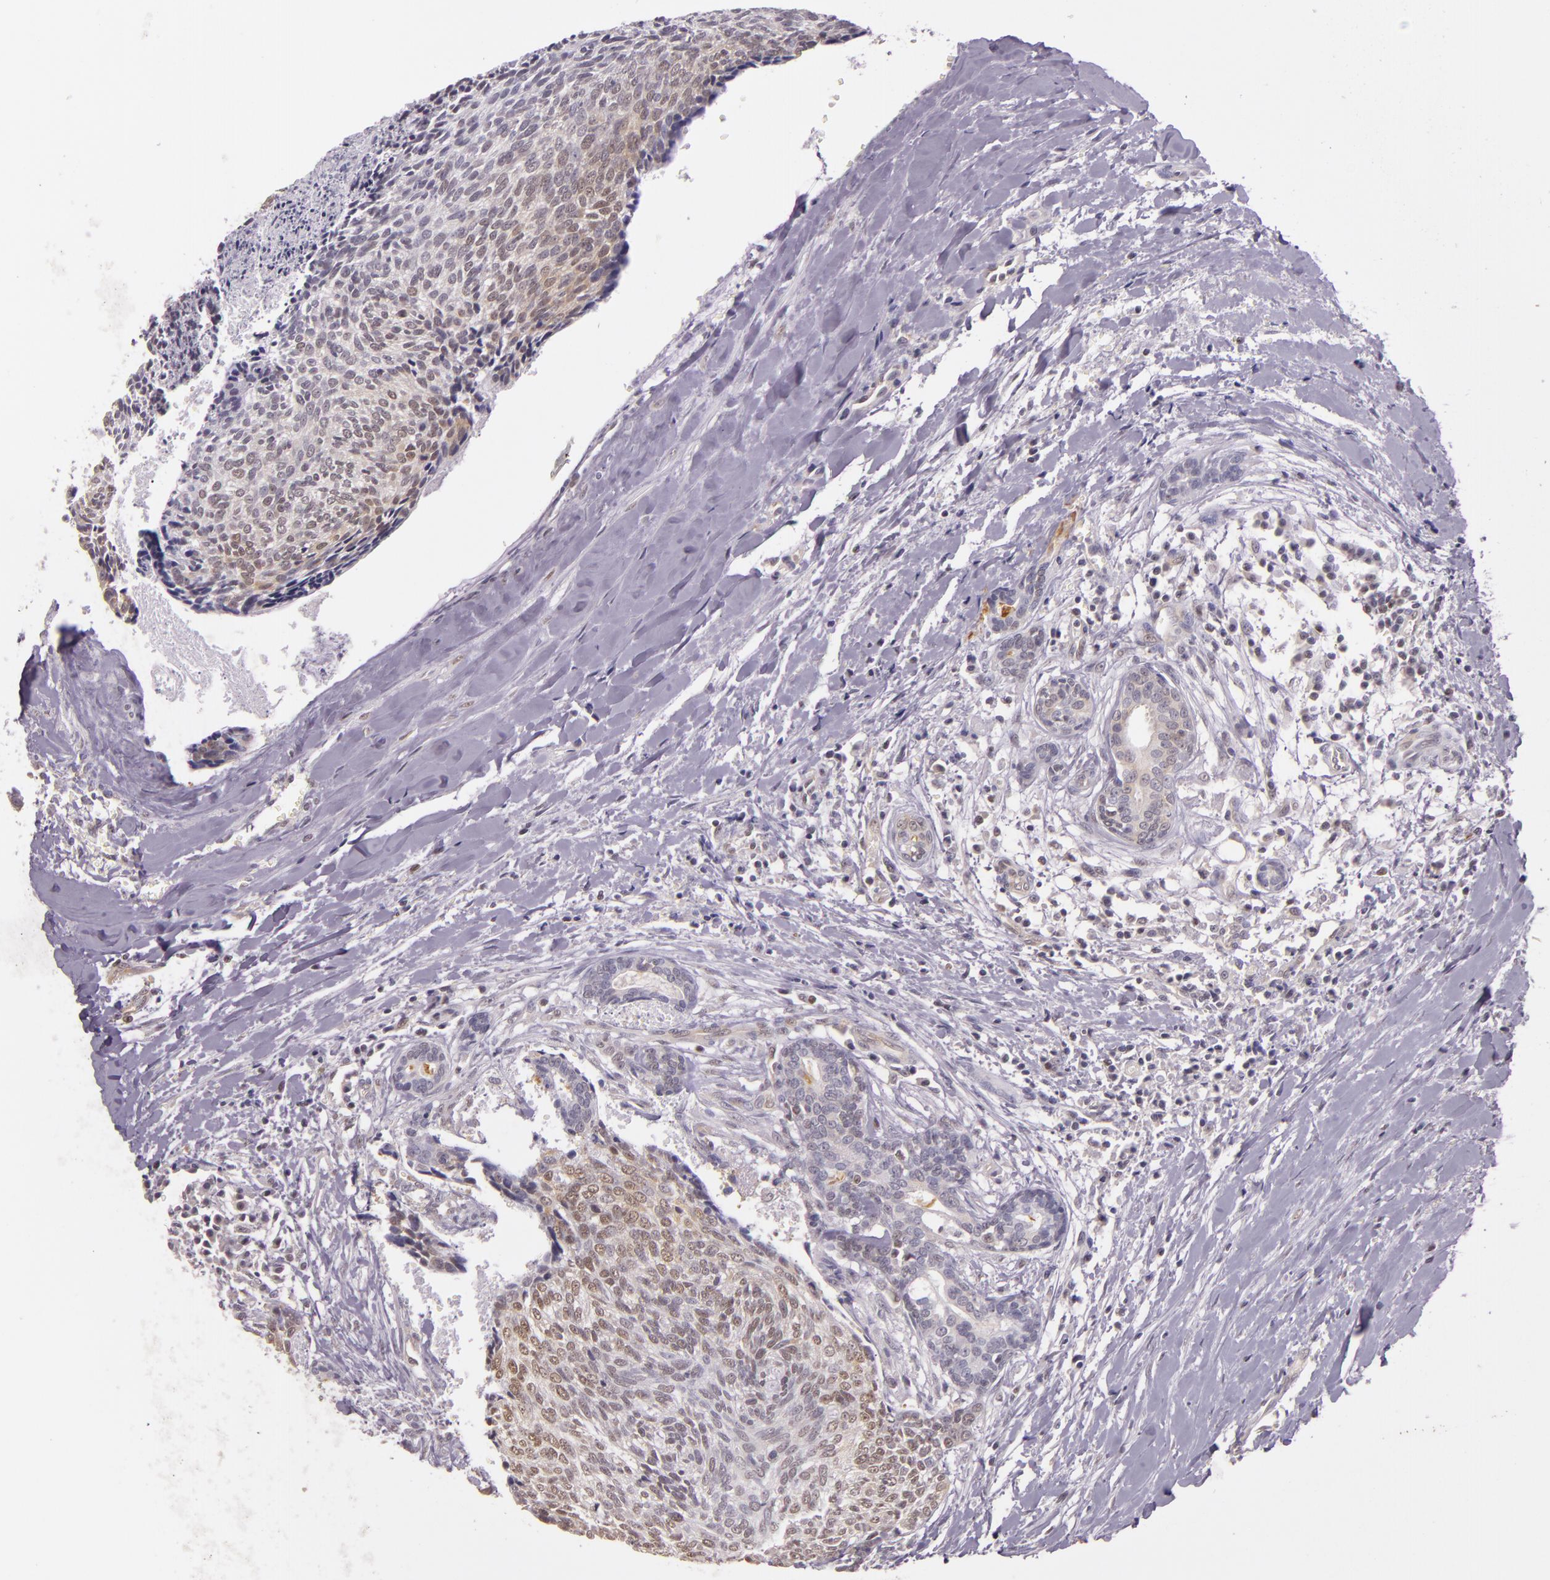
{"staining": {"intensity": "moderate", "quantity": "25%-75%", "location": "nuclear"}, "tissue": "head and neck cancer", "cell_type": "Tumor cells", "image_type": "cancer", "snomed": [{"axis": "morphology", "description": "Squamous cell carcinoma, NOS"}, {"axis": "topography", "description": "Salivary gland"}, {"axis": "topography", "description": "Head-Neck"}], "caption": "A medium amount of moderate nuclear positivity is seen in about 25%-75% of tumor cells in head and neck squamous cell carcinoma tissue.", "gene": "HSPA8", "patient": {"sex": "male", "age": 70}}